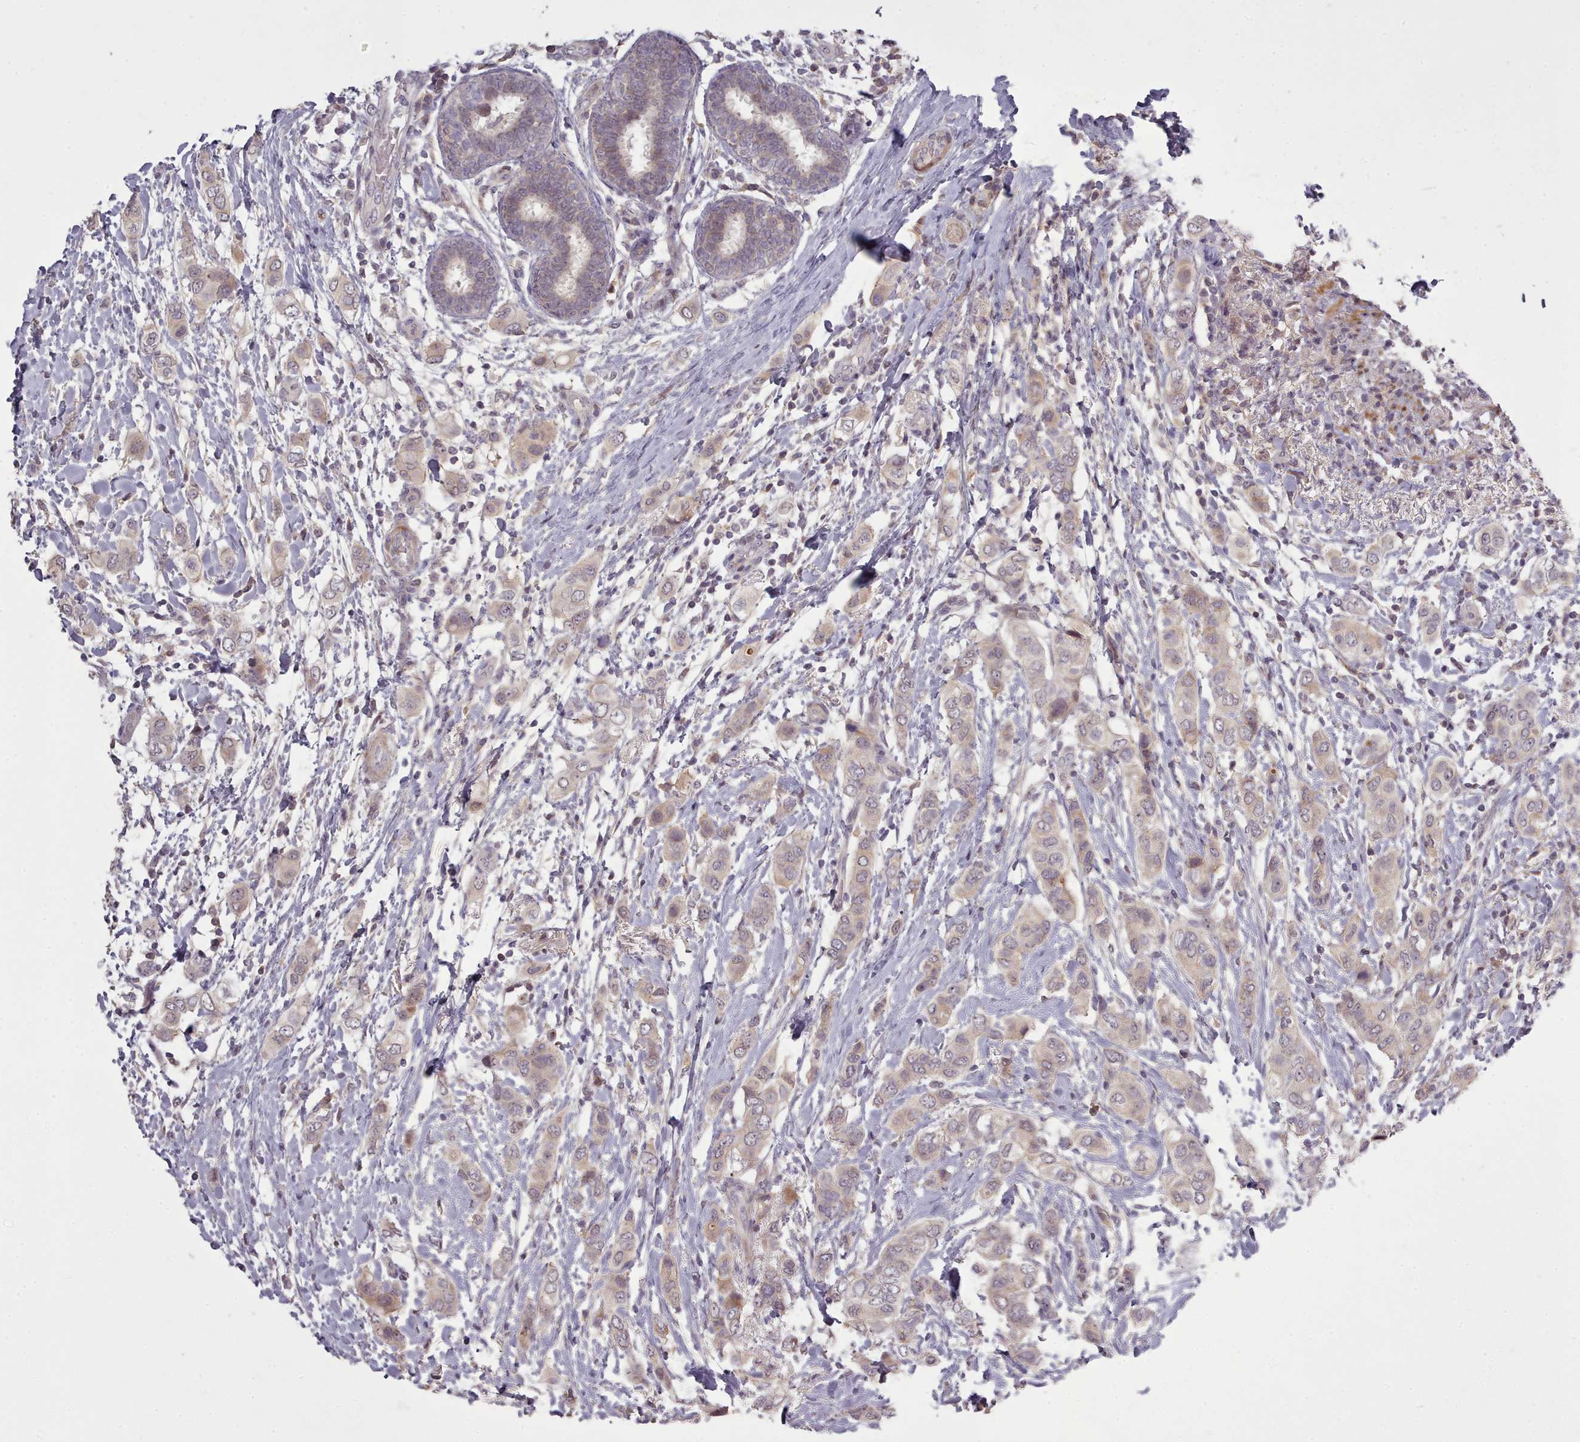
{"staining": {"intensity": "weak", "quantity": "25%-75%", "location": "cytoplasmic/membranous"}, "tissue": "breast cancer", "cell_type": "Tumor cells", "image_type": "cancer", "snomed": [{"axis": "morphology", "description": "Lobular carcinoma"}, {"axis": "topography", "description": "Breast"}], "caption": "IHC staining of breast cancer, which displays low levels of weak cytoplasmic/membranous expression in about 25%-75% of tumor cells indicating weak cytoplasmic/membranous protein expression. The staining was performed using DAB (3,3'-diaminobenzidine) (brown) for protein detection and nuclei were counterstained in hematoxylin (blue).", "gene": "LEFTY2", "patient": {"sex": "female", "age": 51}}